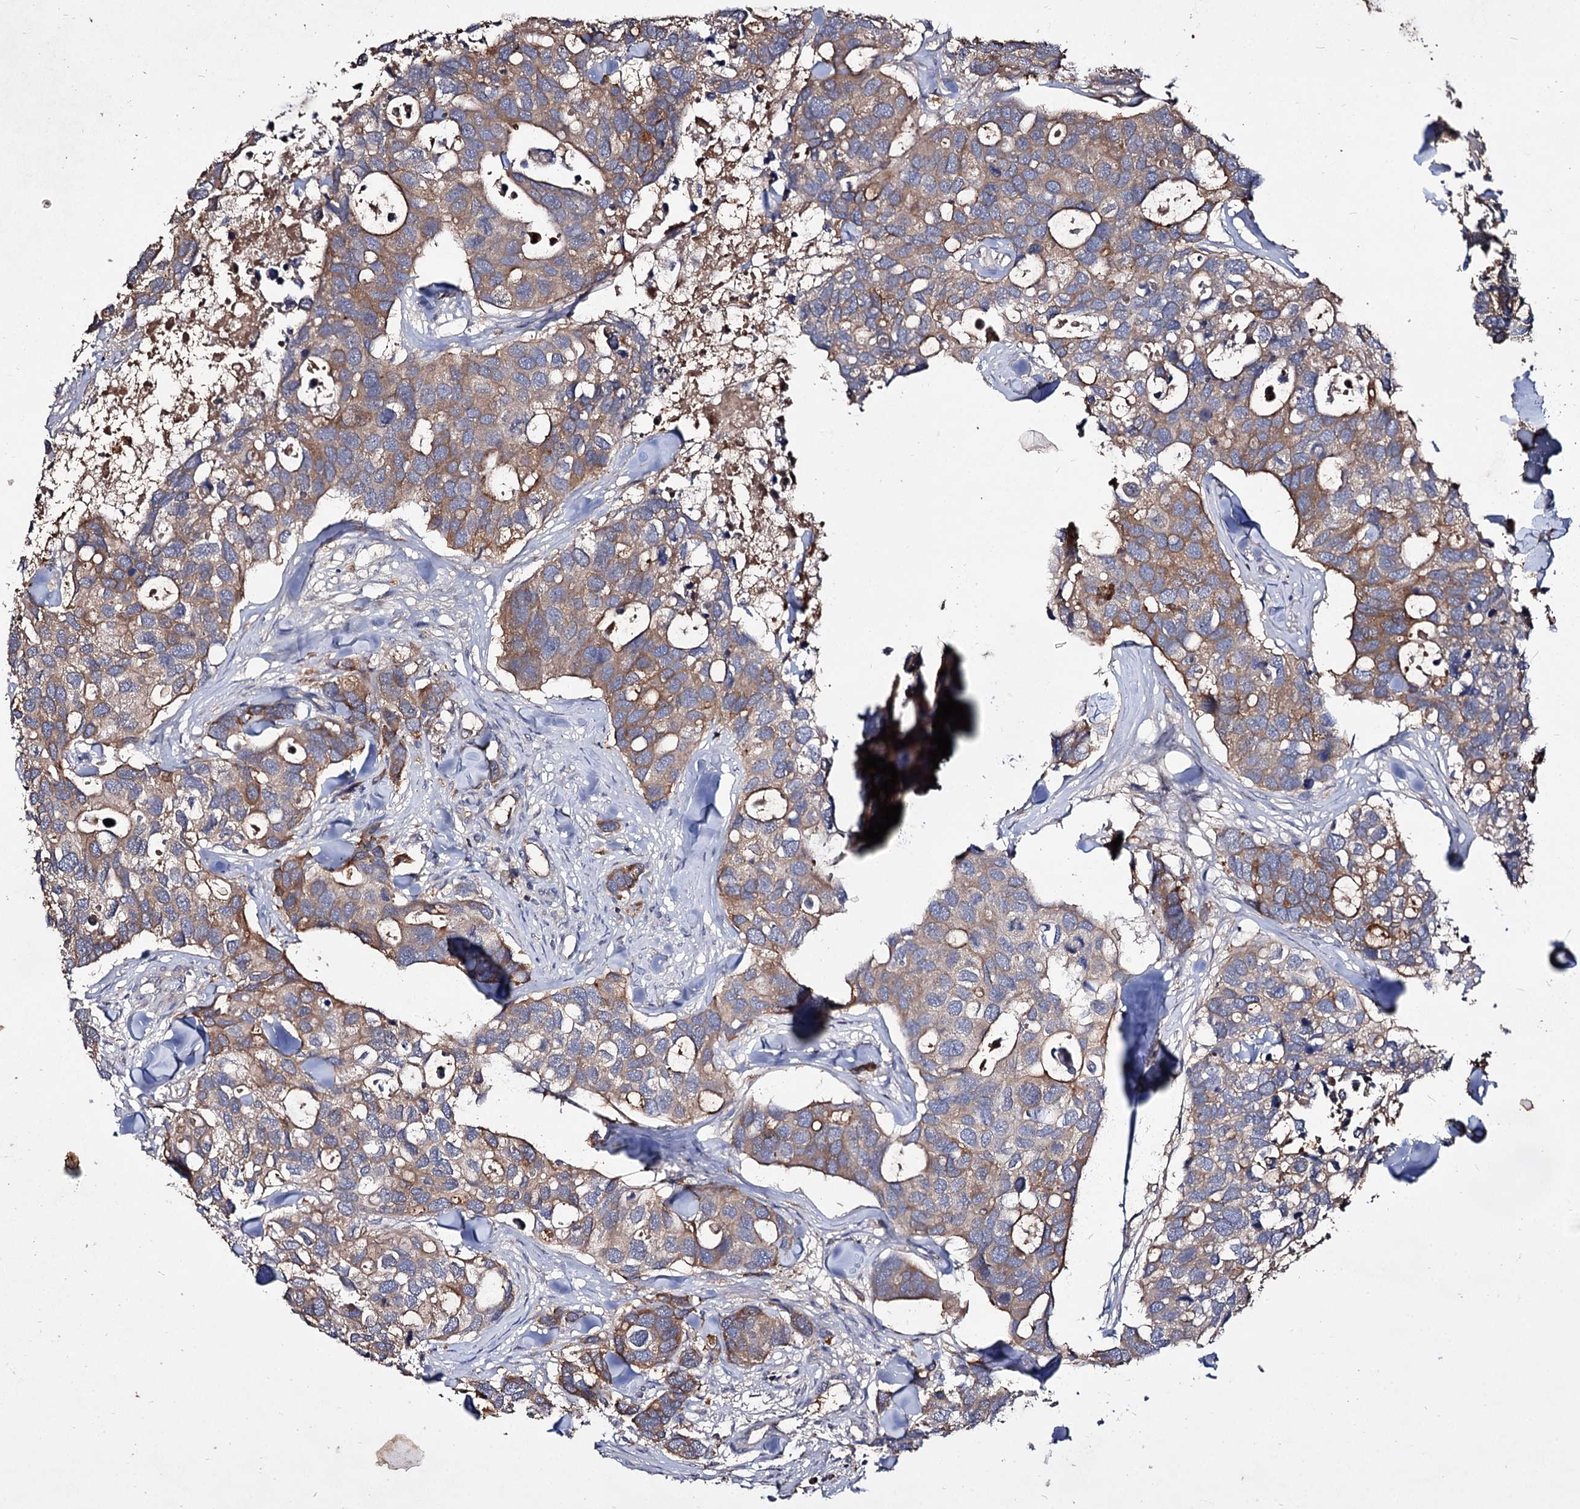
{"staining": {"intensity": "moderate", "quantity": ">75%", "location": "cytoplasmic/membranous"}, "tissue": "breast cancer", "cell_type": "Tumor cells", "image_type": "cancer", "snomed": [{"axis": "morphology", "description": "Duct carcinoma"}, {"axis": "topography", "description": "Breast"}], "caption": "Tumor cells display medium levels of moderate cytoplasmic/membranous staining in approximately >75% of cells in human breast infiltrating ductal carcinoma. (IHC, brightfield microscopy, high magnification).", "gene": "ARFIP2", "patient": {"sex": "female", "age": 83}}